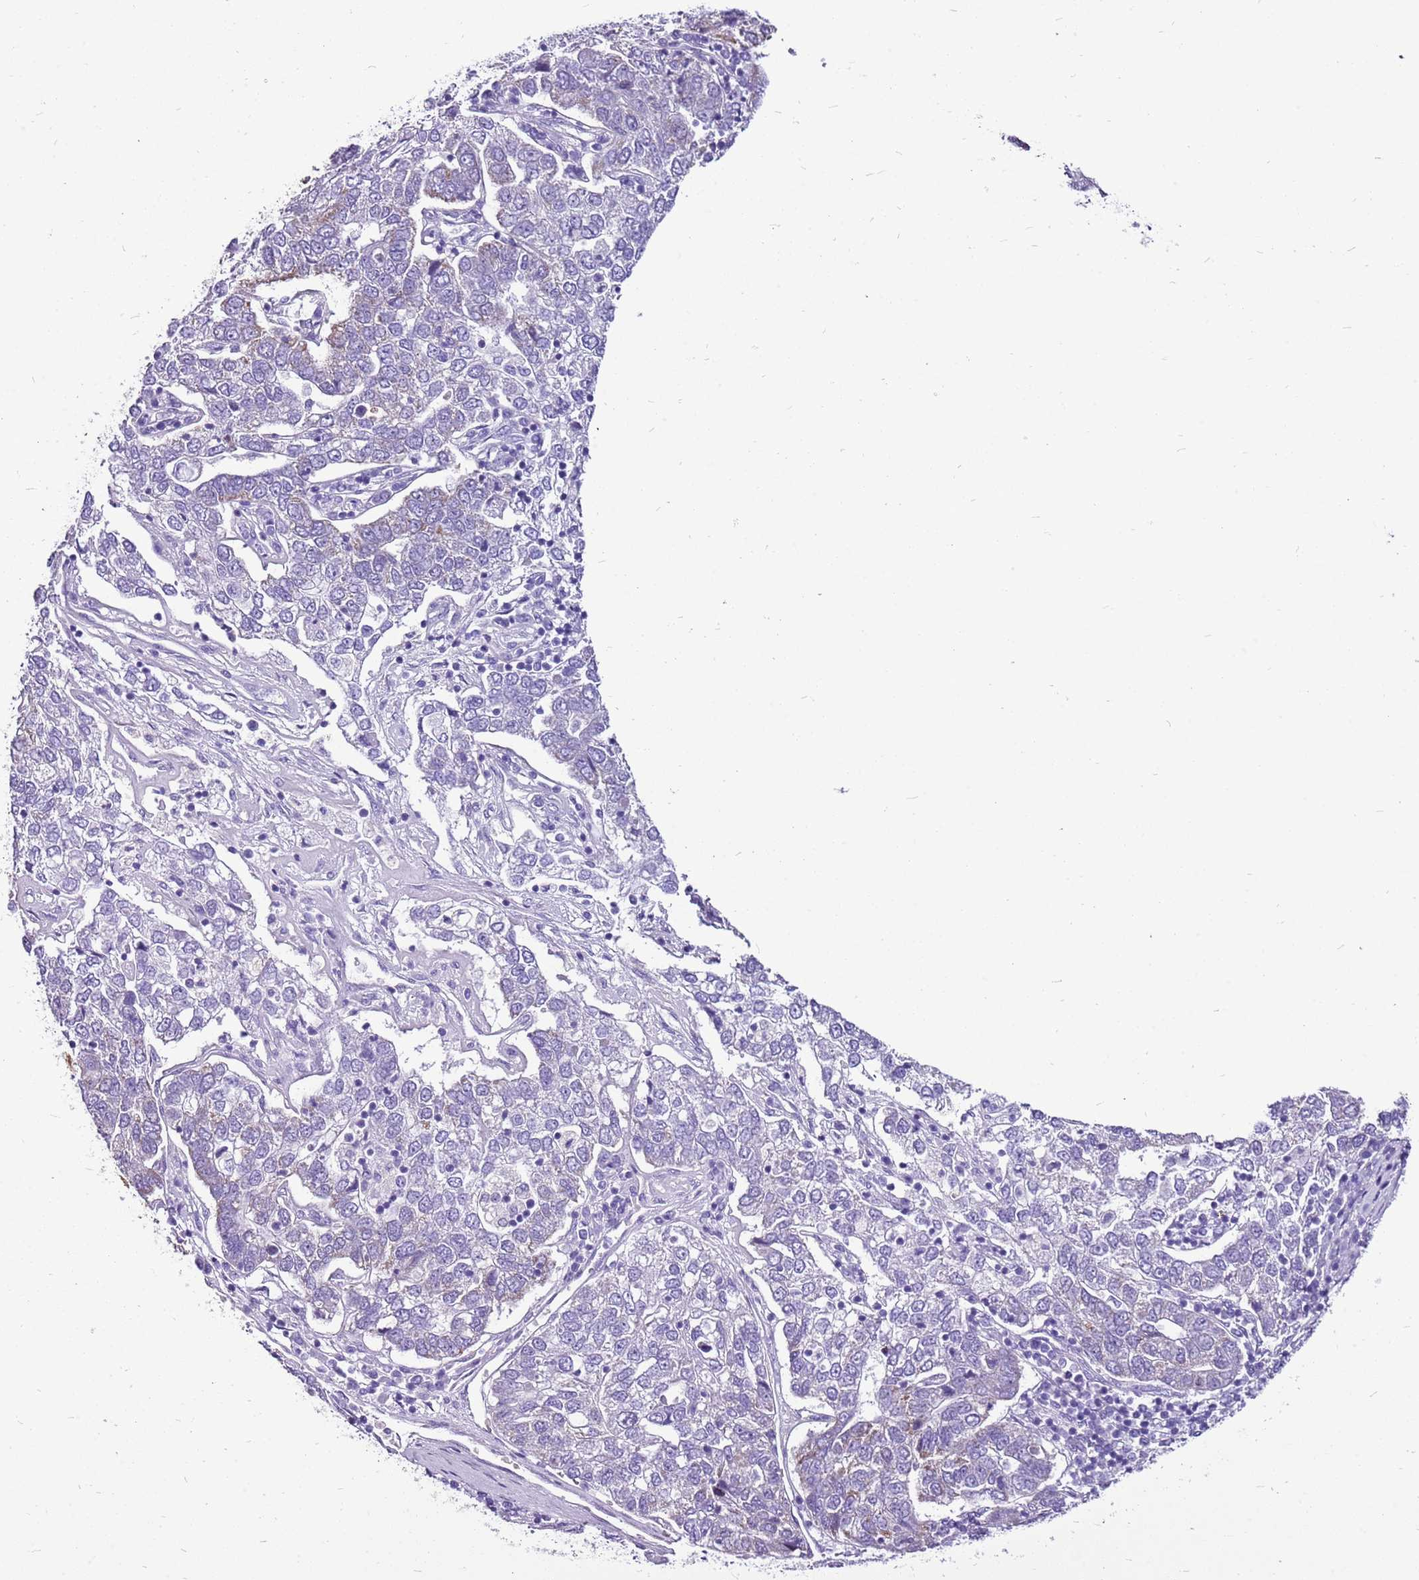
{"staining": {"intensity": "negative", "quantity": "none", "location": "none"}, "tissue": "pancreatic cancer", "cell_type": "Tumor cells", "image_type": "cancer", "snomed": [{"axis": "morphology", "description": "Adenocarcinoma, NOS"}, {"axis": "topography", "description": "Pancreas"}], "caption": "DAB (3,3'-diaminobenzidine) immunohistochemical staining of human pancreatic adenocarcinoma exhibits no significant expression in tumor cells.", "gene": "ACSS3", "patient": {"sex": "female", "age": 61}}